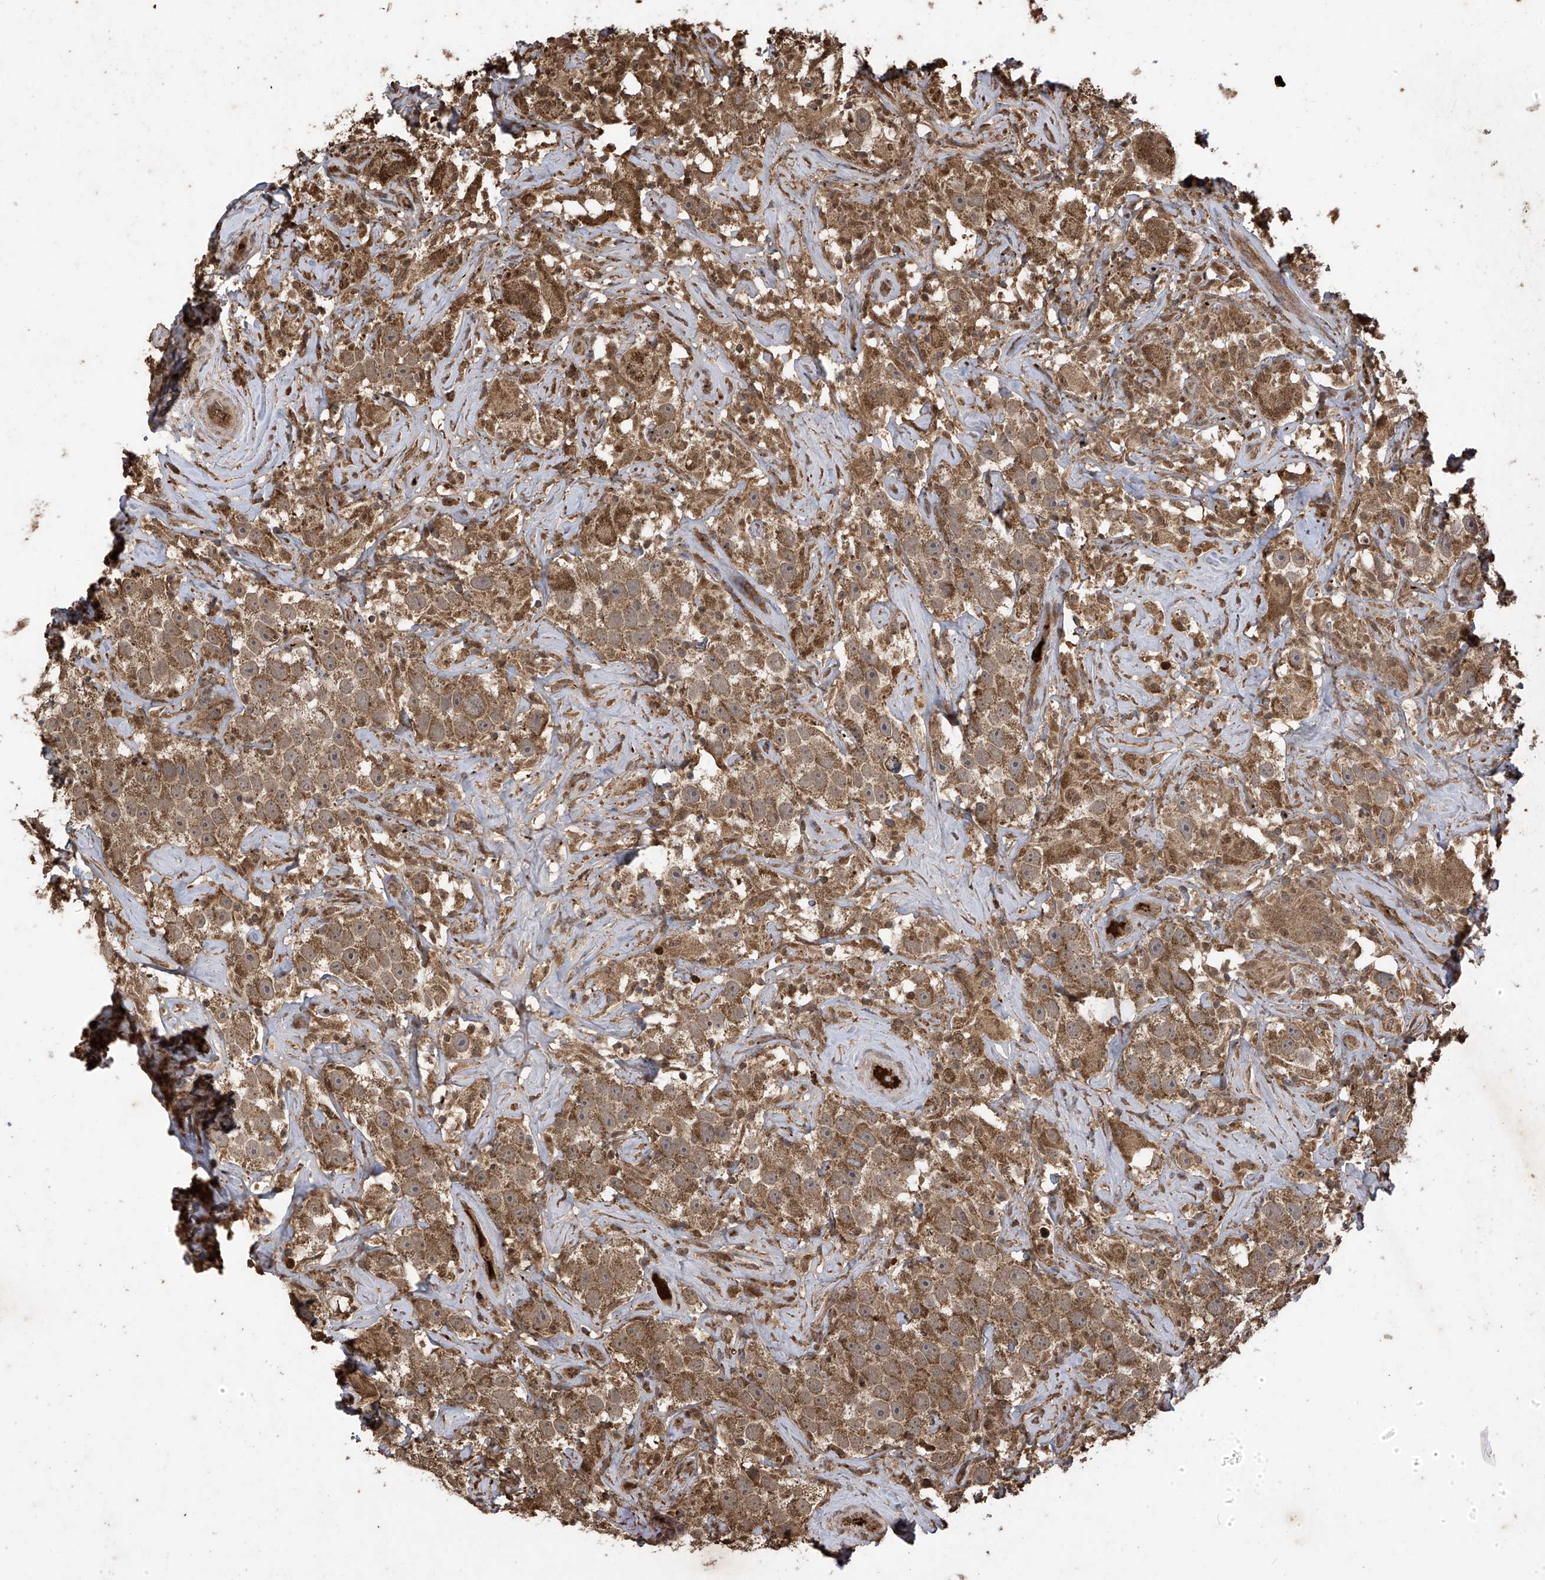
{"staining": {"intensity": "moderate", "quantity": ">75%", "location": "cytoplasmic/membranous"}, "tissue": "testis cancer", "cell_type": "Tumor cells", "image_type": "cancer", "snomed": [{"axis": "morphology", "description": "Seminoma, NOS"}, {"axis": "topography", "description": "Testis"}], "caption": "Brown immunohistochemical staining in human seminoma (testis) displays moderate cytoplasmic/membranous expression in approximately >75% of tumor cells.", "gene": "PNPT1", "patient": {"sex": "male", "age": 49}}